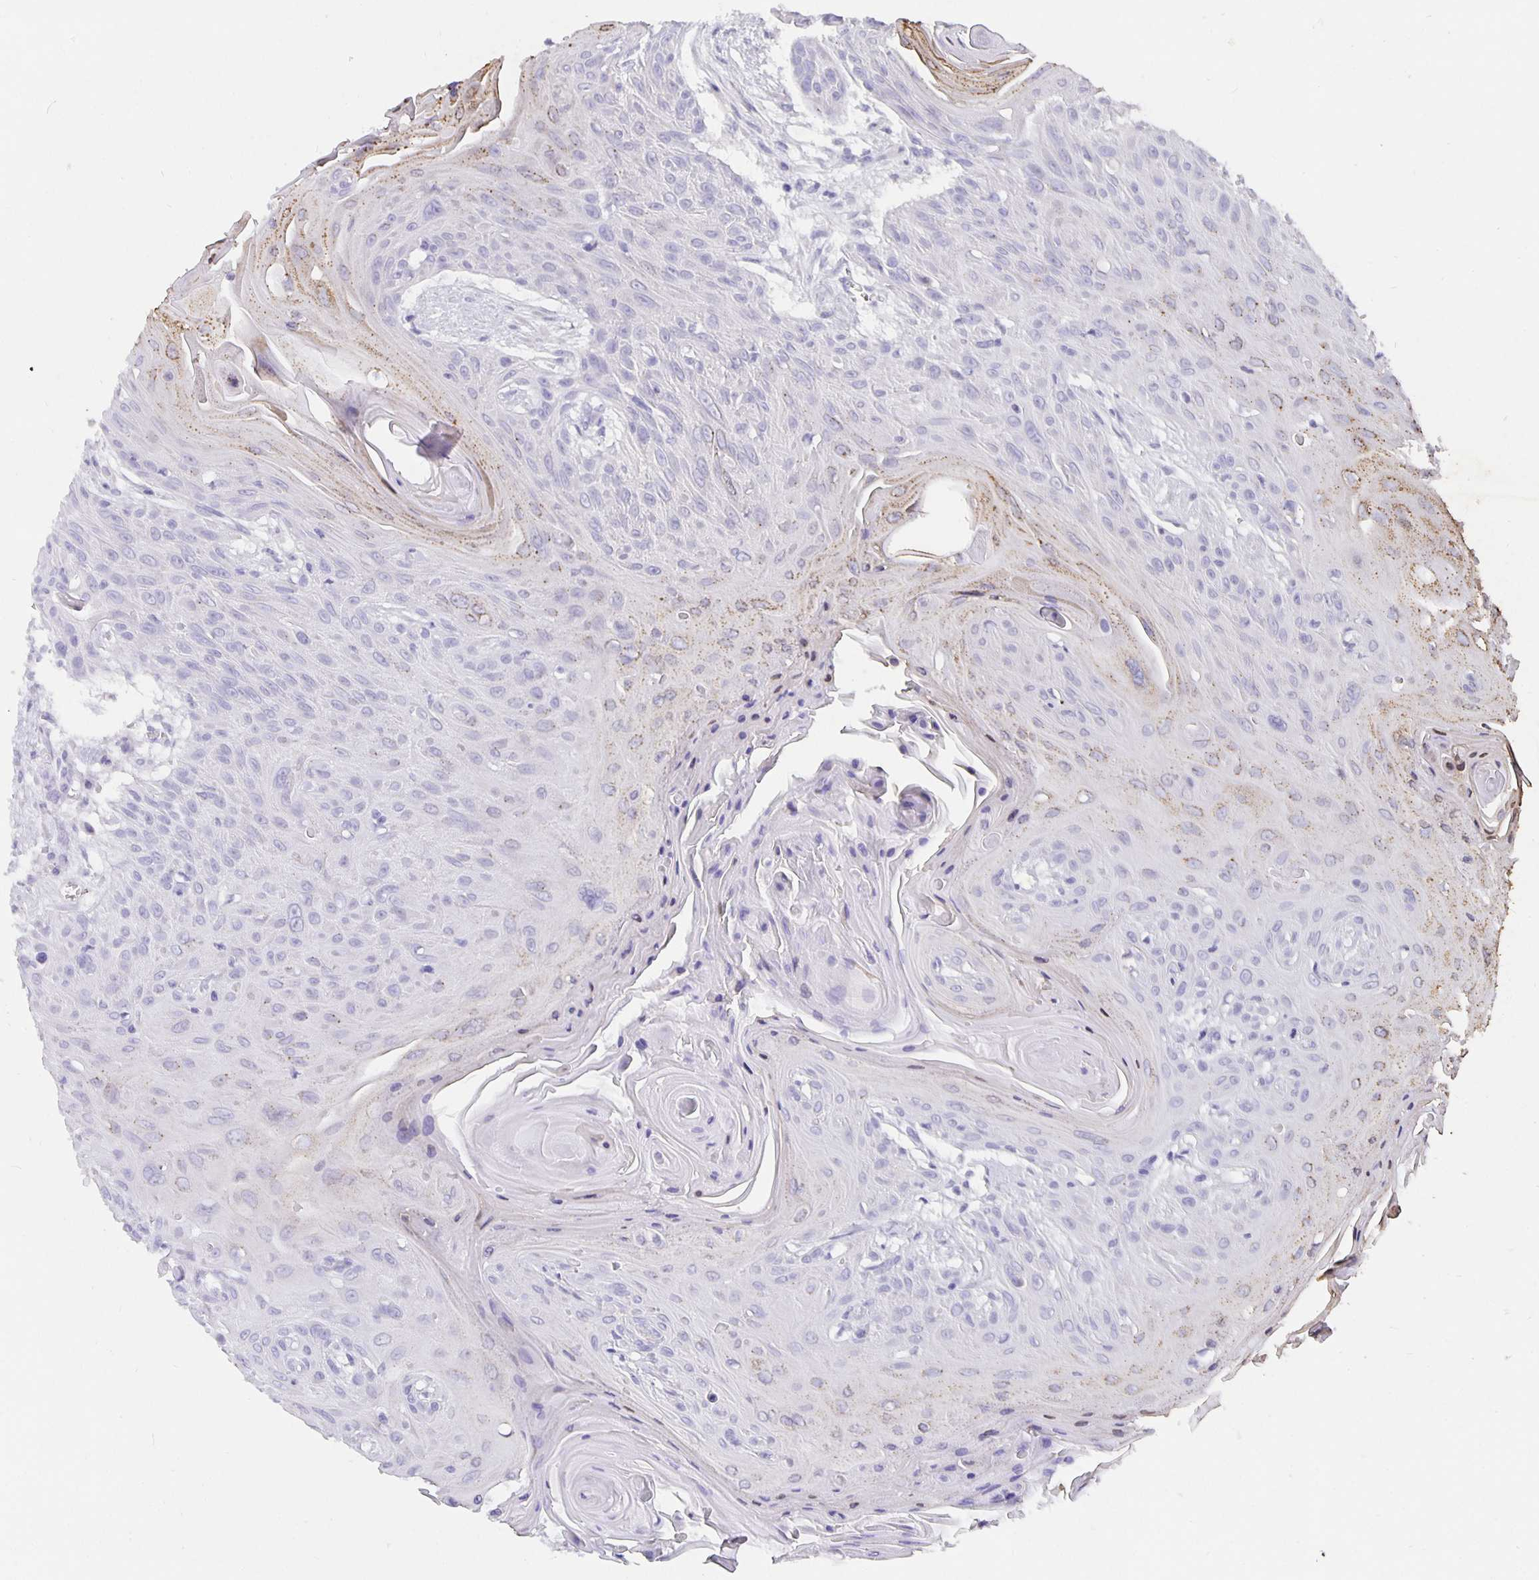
{"staining": {"intensity": "negative", "quantity": "none", "location": "none"}, "tissue": "head and neck cancer", "cell_type": "Tumor cells", "image_type": "cancer", "snomed": [{"axis": "morphology", "description": "Squamous cell carcinoma, NOS"}, {"axis": "topography", "description": "Lymph node"}, {"axis": "topography", "description": "Salivary gland"}, {"axis": "topography", "description": "Head-Neck"}], "caption": "Histopathology image shows no protein expression in tumor cells of head and neck cancer (squamous cell carcinoma) tissue. (Brightfield microscopy of DAB immunohistochemistry at high magnification).", "gene": "CFAP74", "patient": {"sex": "female", "age": 74}}